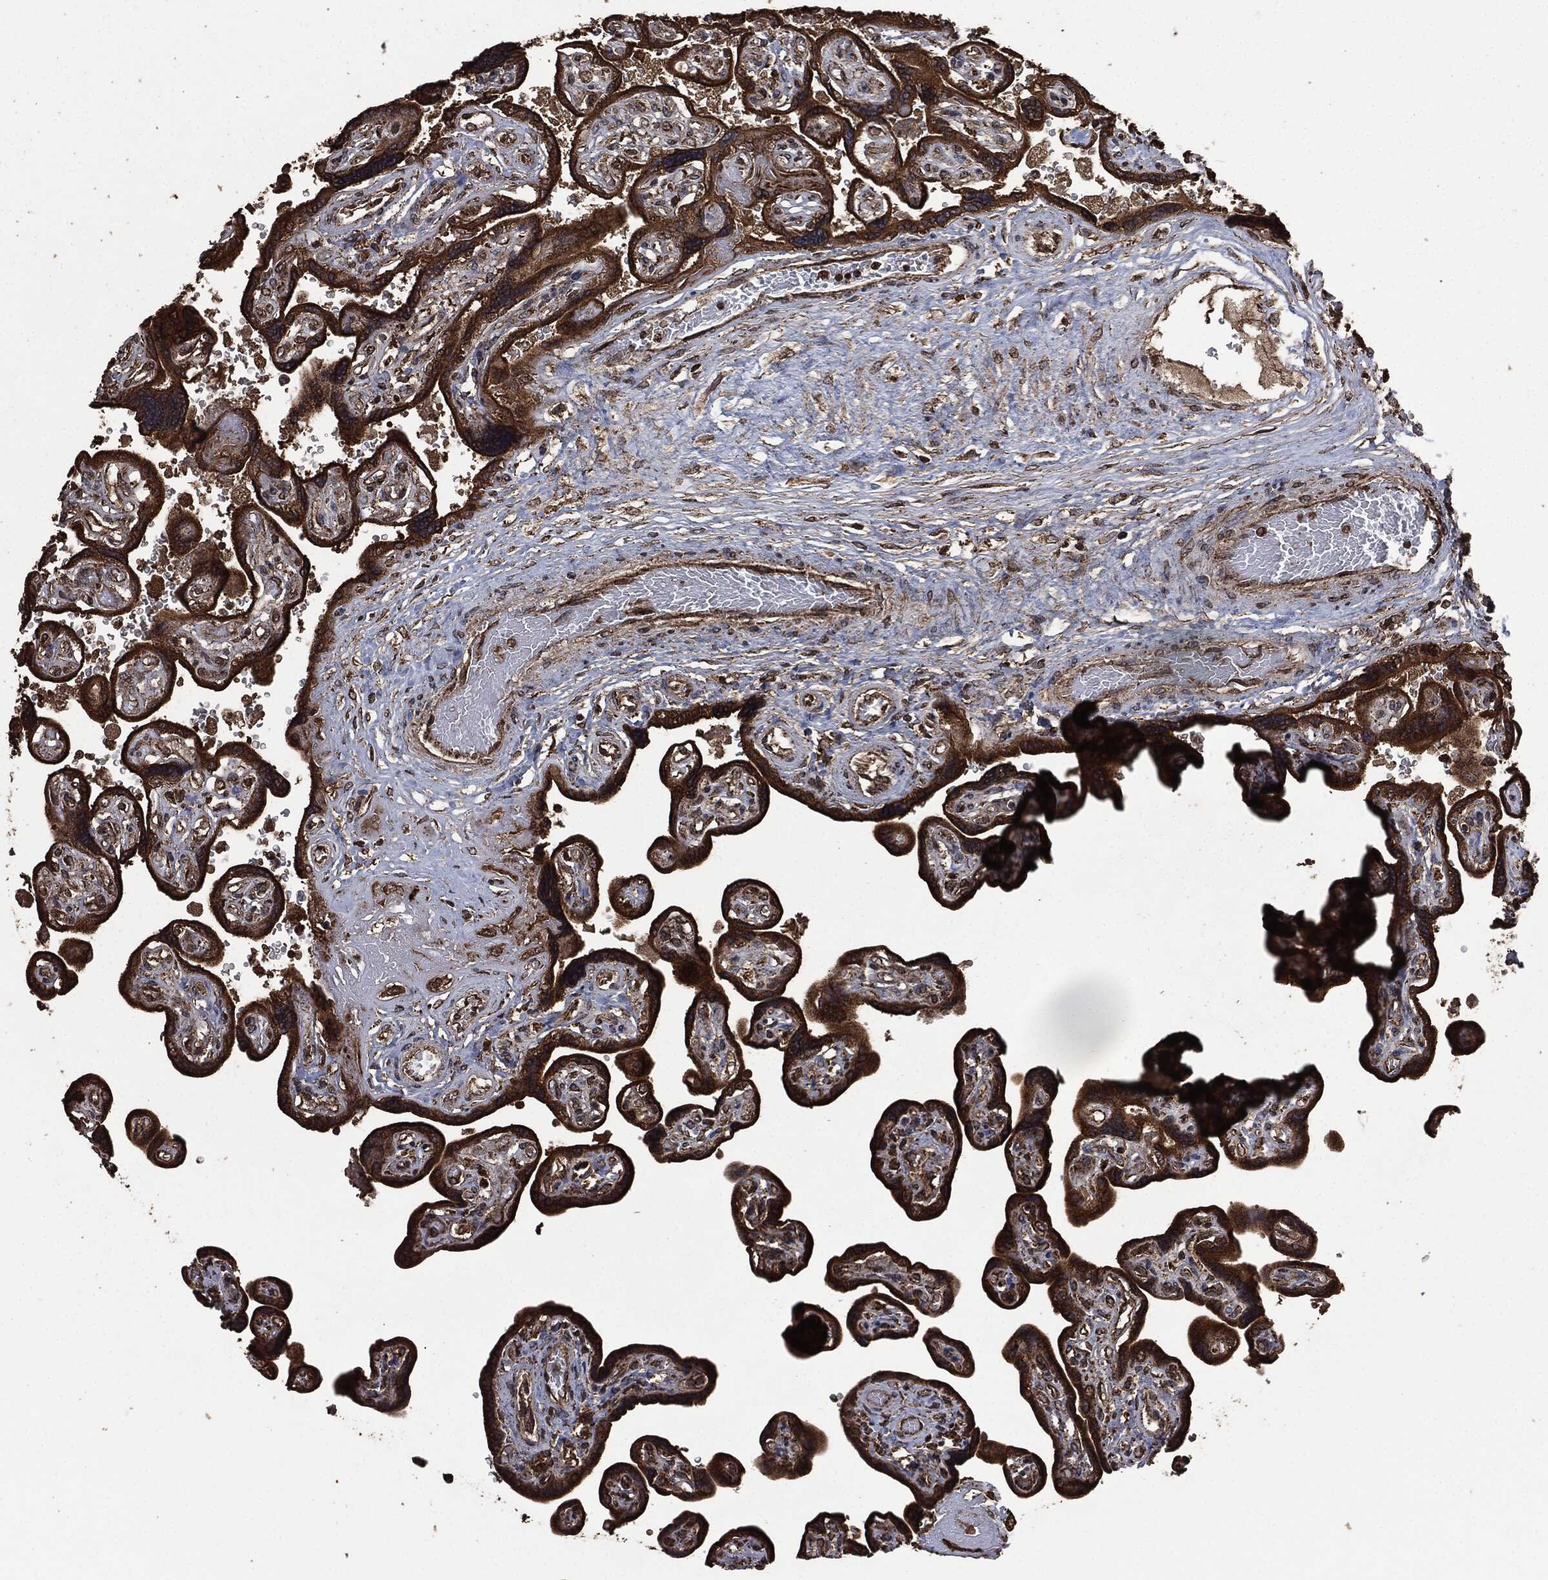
{"staining": {"intensity": "moderate", "quantity": ">75%", "location": "cytoplasmic/membranous"}, "tissue": "placenta", "cell_type": "Decidual cells", "image_type": "normal", "snomed": [{"axis": "morphology", "description": "Normal tissue, NOS"}, {"axis": "topography", "description": "Placenta"}], "caption": "Immunohistochemical staining of benign human placenta reveals moderate cytoplasmic/membranous protein positivity in about >75% of decidual cells. (Brightfield microscopy of DAB IHC at high magnification).", "gene": "LIG3", "patient": {"sex": "female", "age": 32}}